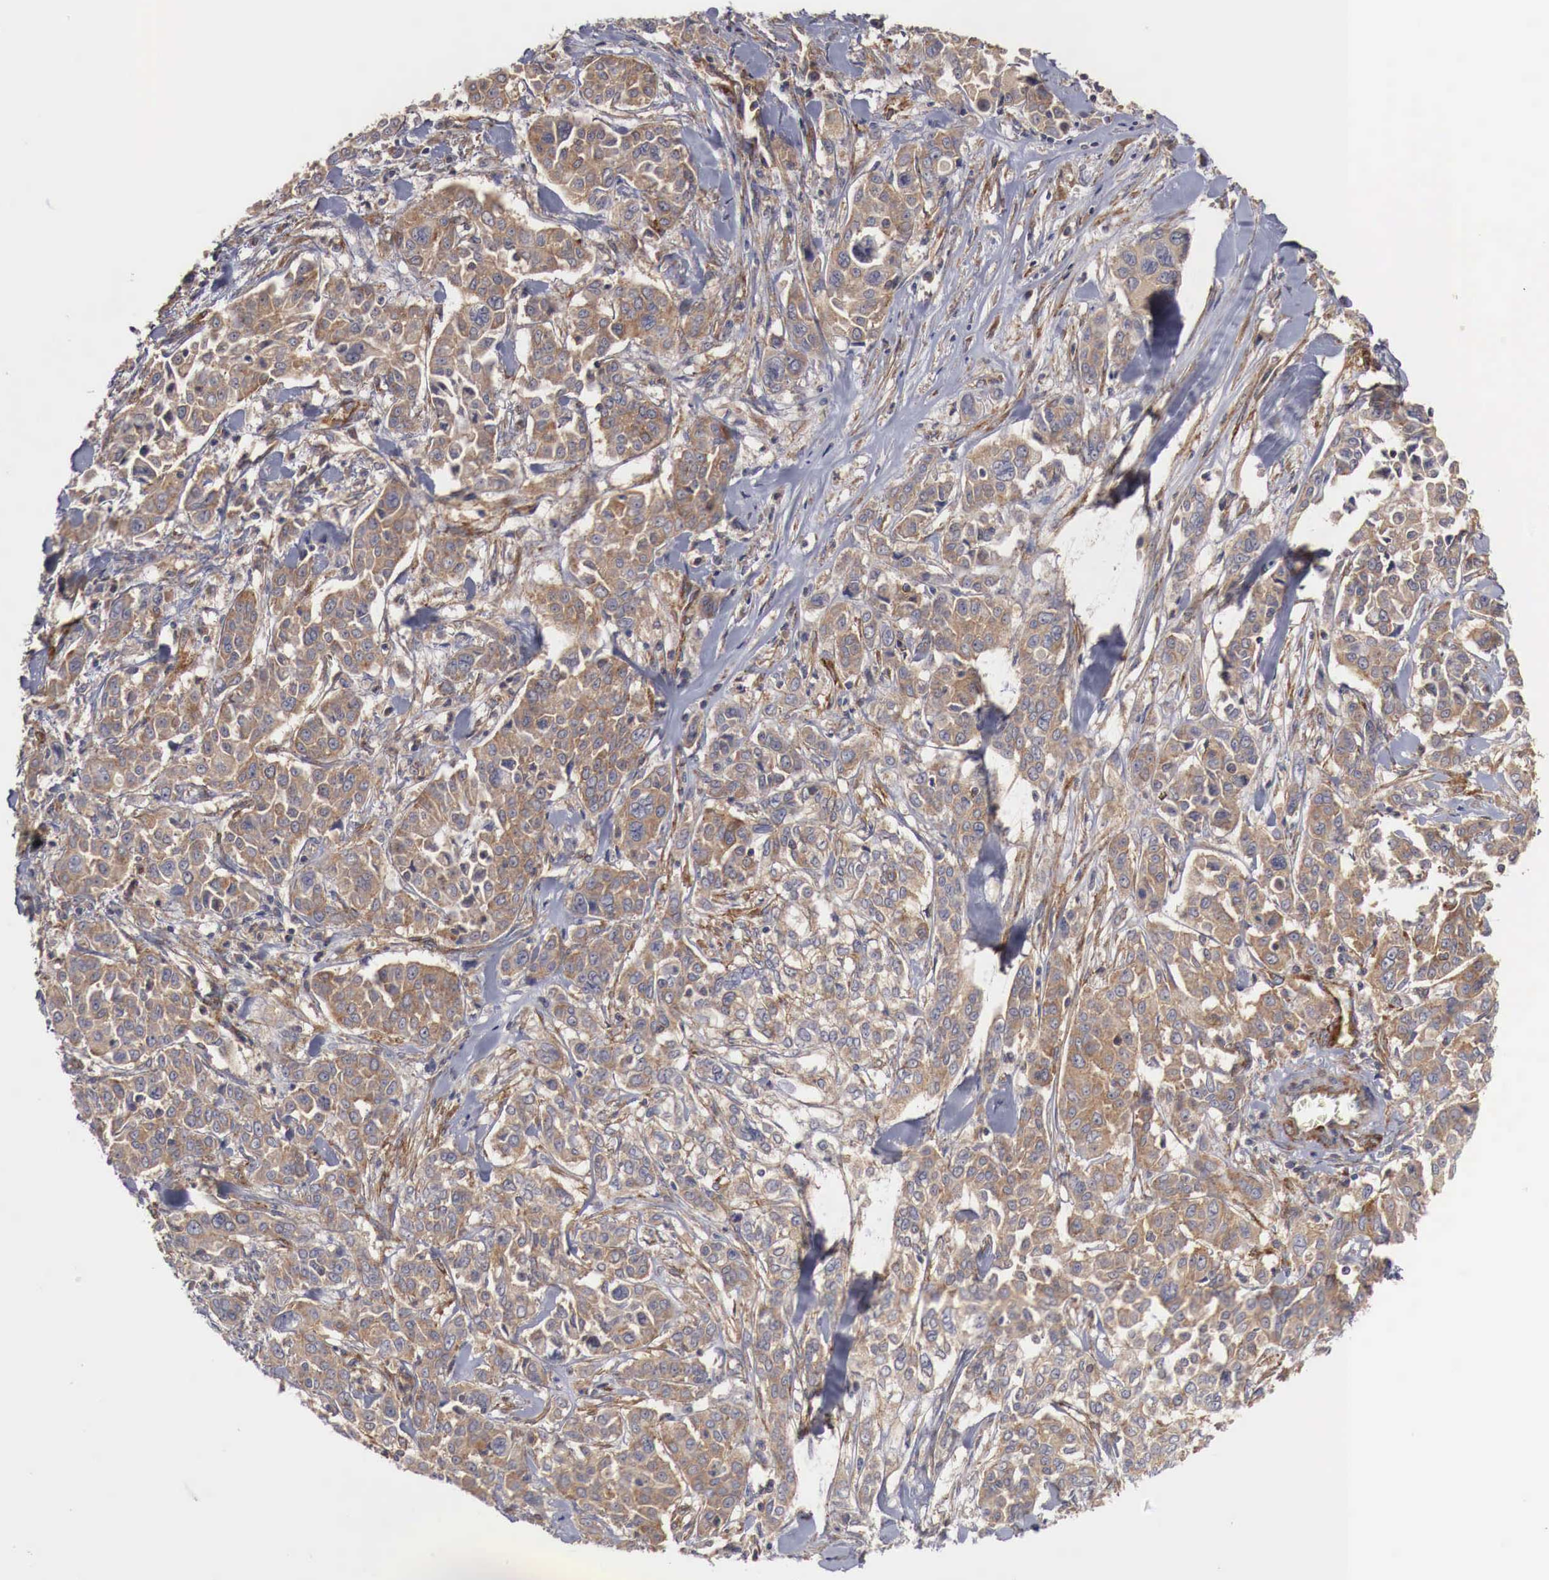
{"staining": {"intensity": "moderate", "quantity": ">75%", "location": "cytoplasmic/membranous"}, "tissue": "pancreatic cancer", "cell_type": "Tumor cells", "image_type": "cancer", "snomed": [{"axis": "morphology", "description": "Adenocarcinoma, NOS"}, {"axis": "topography", "description": "Pancreas"}], "caption": "Immunohistochemistry of pancreatic cancer (adenocarcinoma) exhibits medium levels of moderate cytoplasmic/membranous positivity in about >75% of tumor cells. (Brightfield microscopy of DAB IHC at high magnification).", "gene": "ARMCX4", "patient": {"sex": "female", "age": 52}}